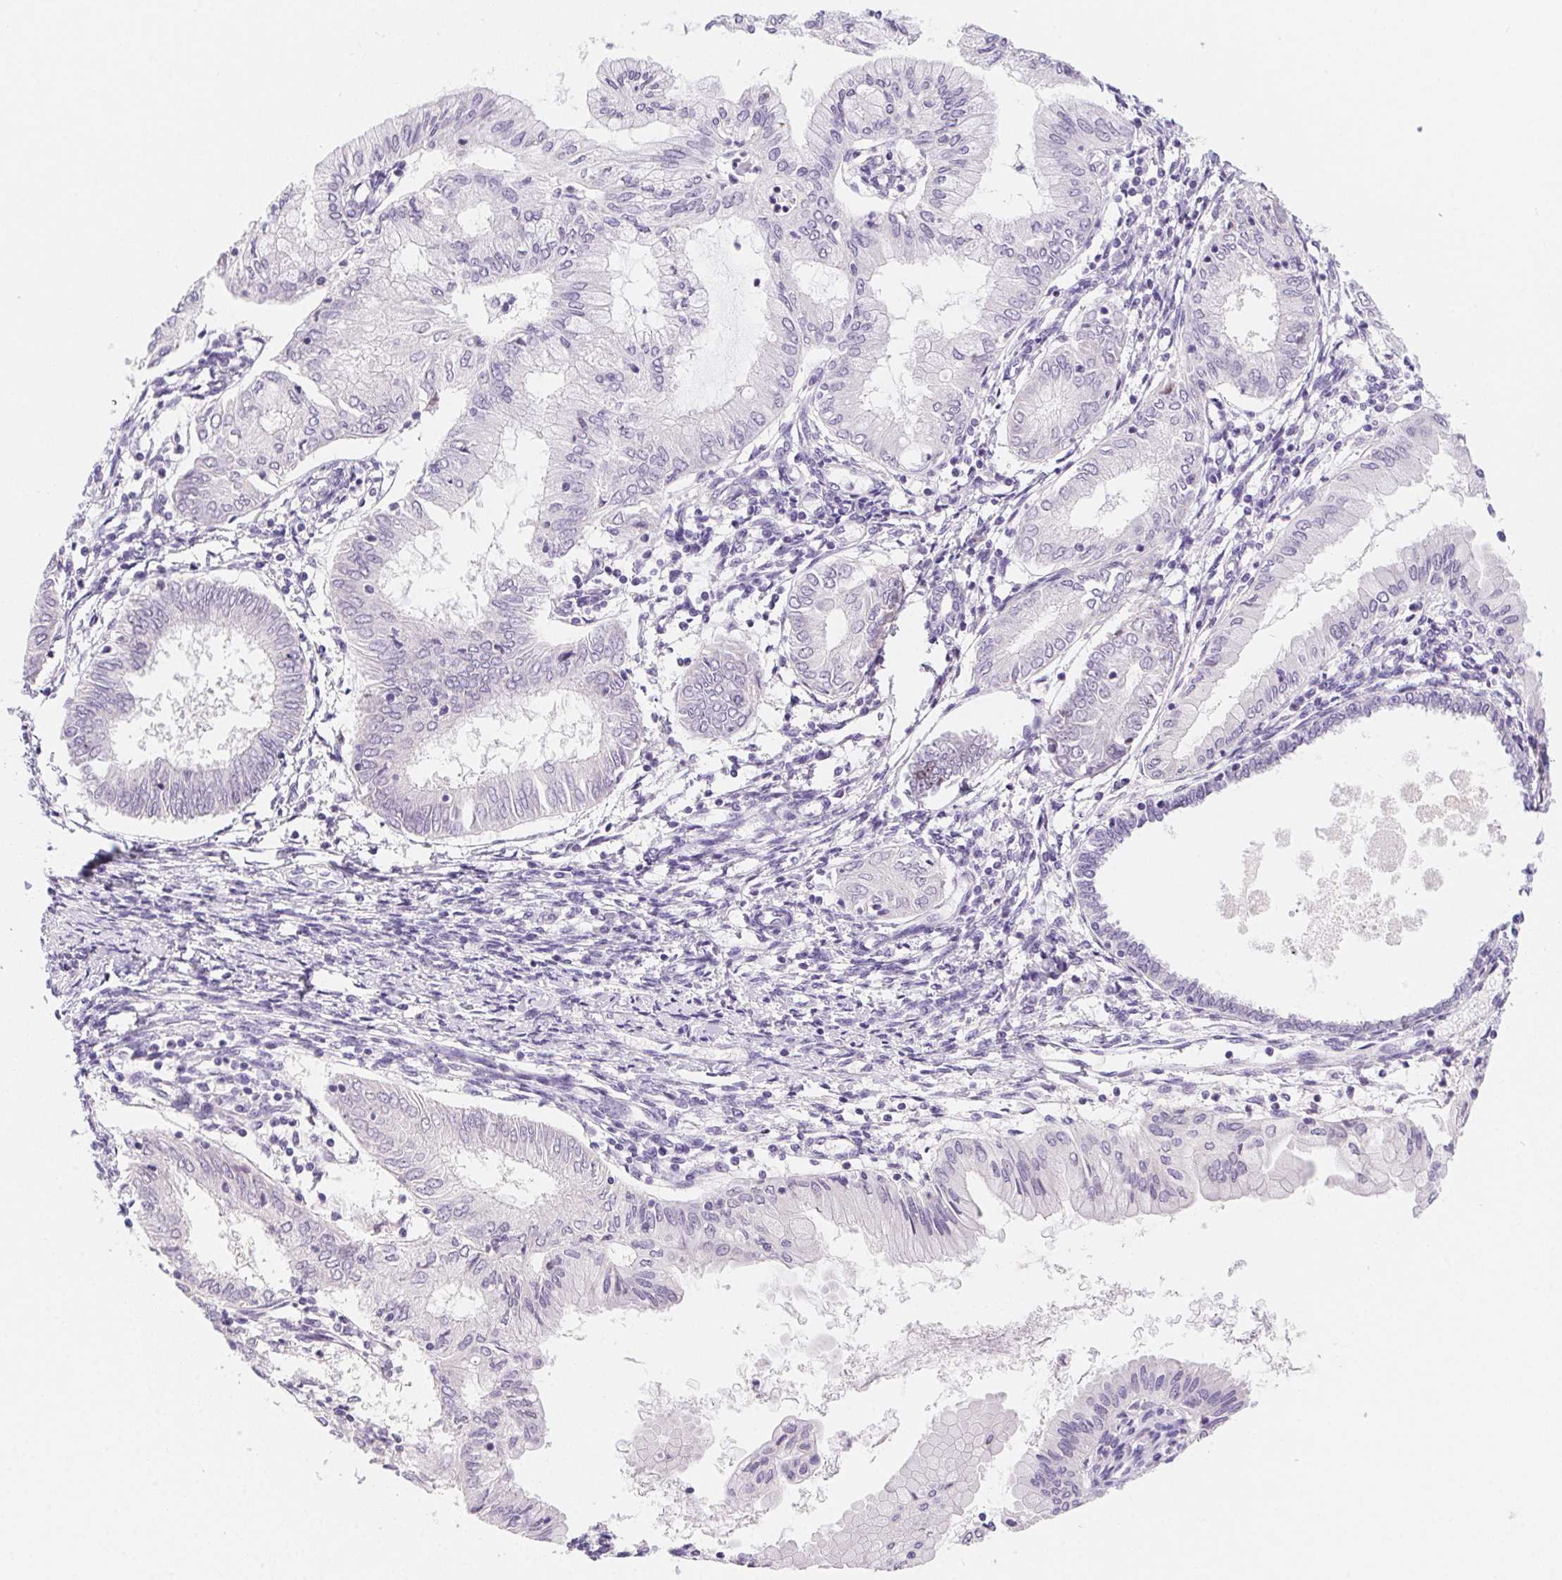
{"staining": {"intensity": "negative", "quantity": "none", "location": "none"}, "tissue": "endometrial cancer", "cell_type": "Tumor cells", "image_type": "cancer", "snomed": [{"axis": "morphology", "description": "Adenocarcinoma, NOS"}, {"axis": "topography", "description": "Endometrium"}], "caption": "An IHC micrograph of adenocarcinoma (endometrial) is shown. There is no staining in tumor cells of adenocarcinoma (endometrial).", "gene": "HELLS", "patient": {"sex": "female", "age": 68}}